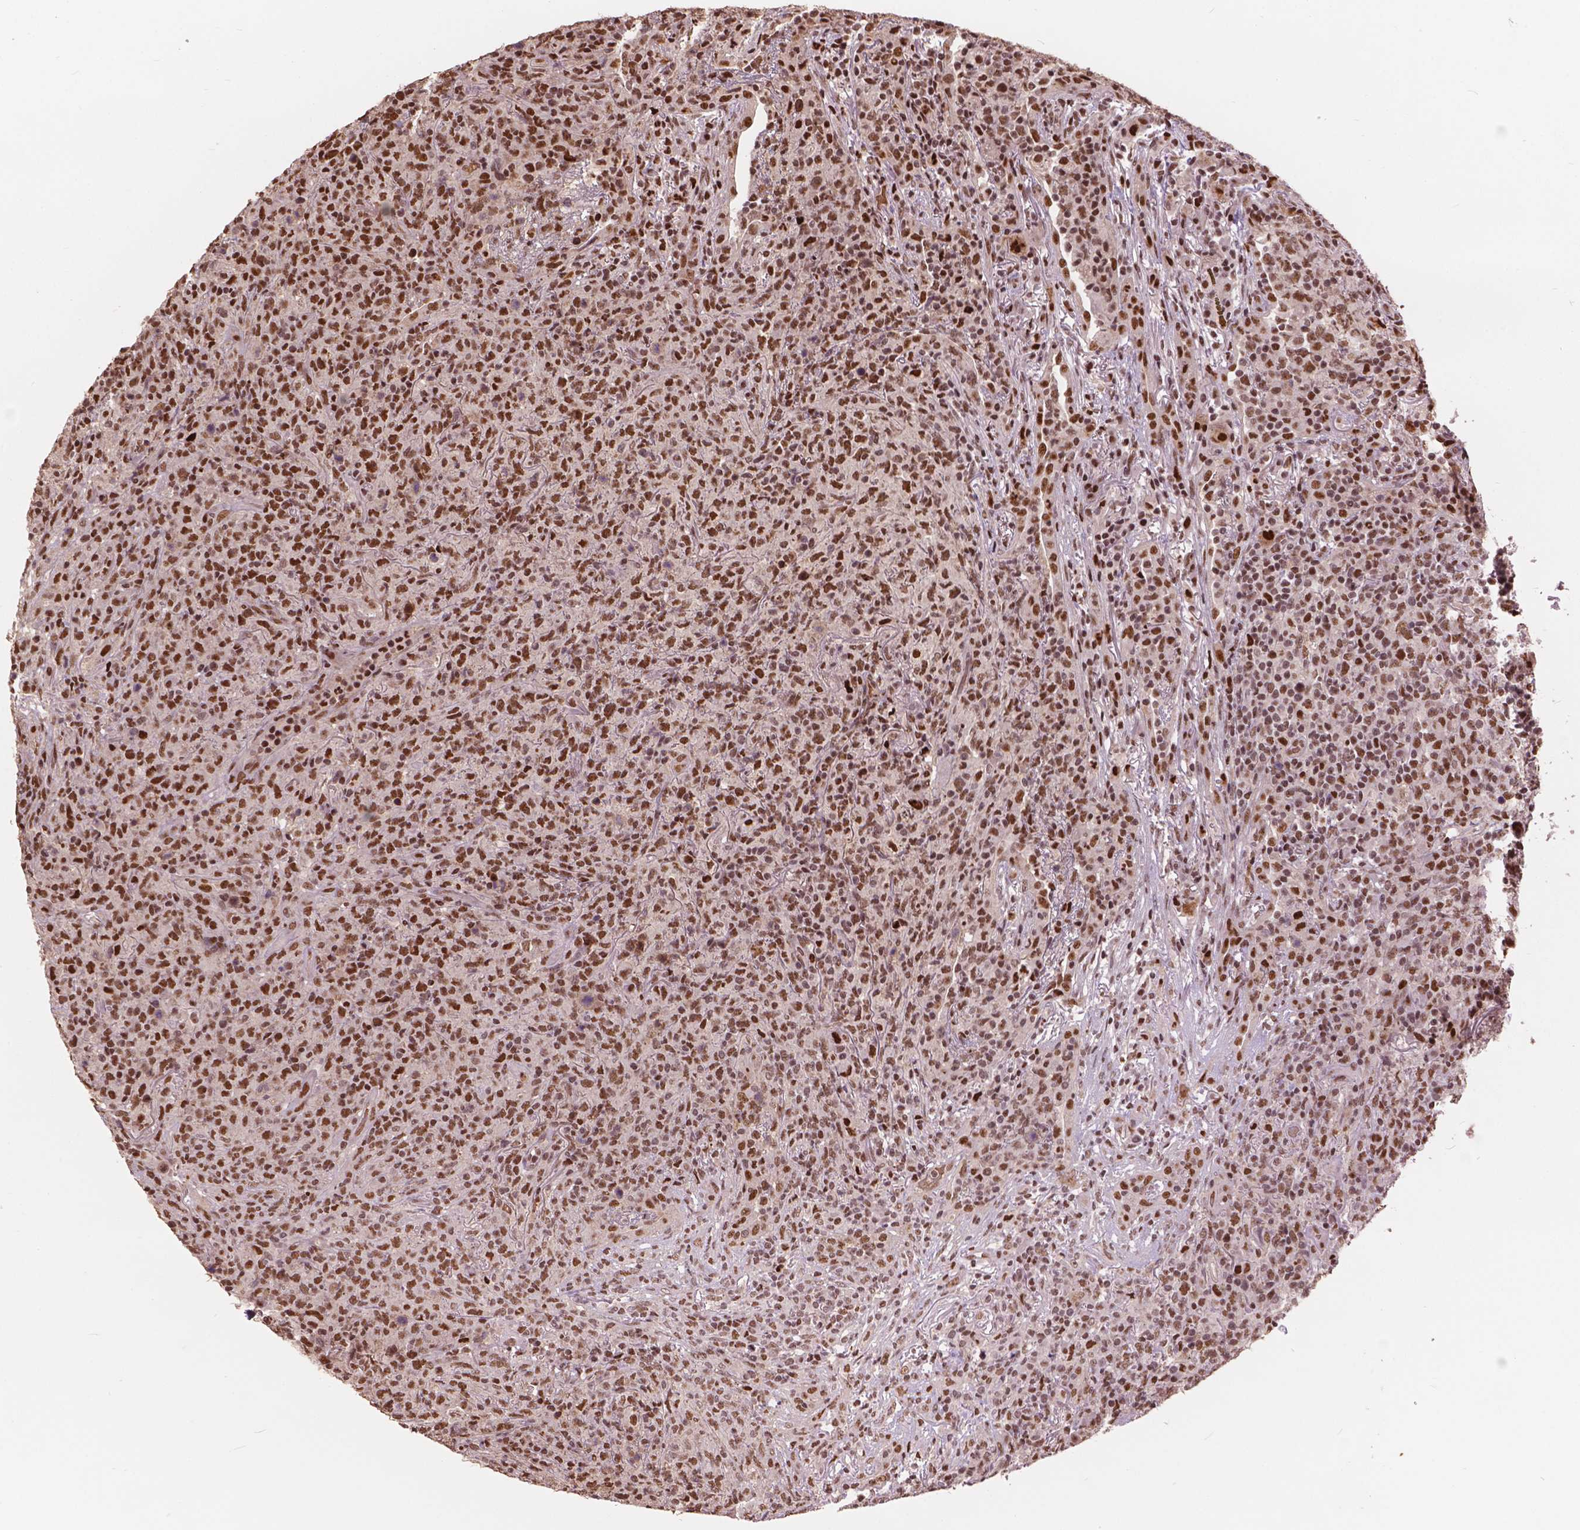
{"staining": {"intensity": "moderate", "quantity": ">75%", "location": "nuclear"}, "tissue": "lymphoma", "cell_type": "Tumor cells", "image_type": "cancer", "snomed": [{"axis": "morphology", "description": "Malignant lymphoma, non-Hodgkin's type, High grade"}, {"axis": "topography", "description": "Lung"}], "caption": "Human malignant lymphoma, non-Hodgkin's type (high-grade) stained with a protein marker displays moderate staining in tumor cells.", "gene": "ANP32B", "patient": {"sex": "male", "age": 79}}